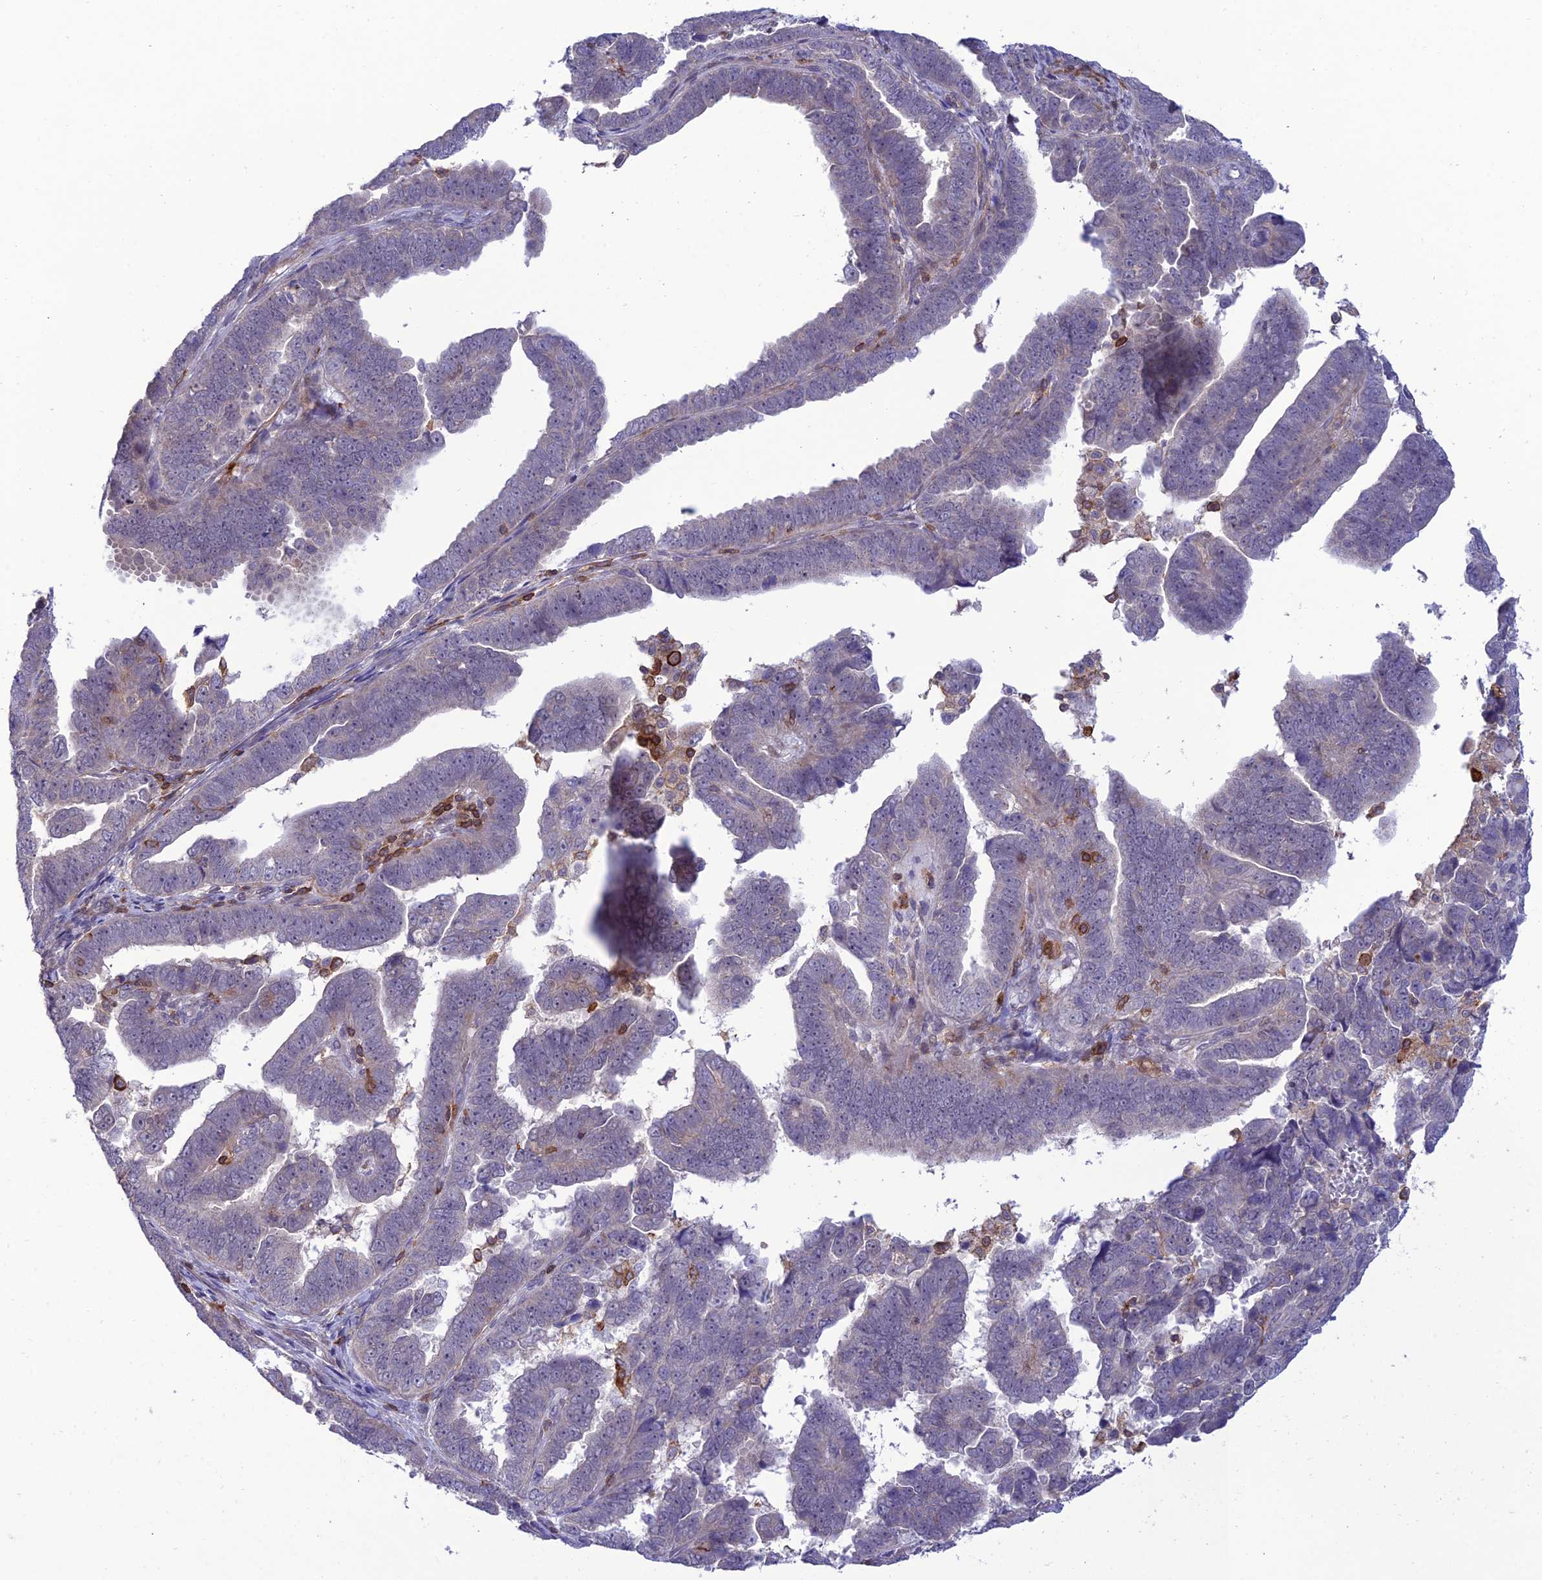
{"staining": {"intensity": "negative", "quantity": "none", "location": "none"}, "tissue": "endometrial cancer", "cell_type": "Tumor cells", "image_type": "cancer", "snomed": [{"axis": "morphology", "description": "Adenocarcinoma, NOS"}, {"axis": "topography", "description": "Endometrium"}], "caption": "The micrograph reveals no significant positivity in tumor cells of endometrial cancer.", "gene": "FAM76A", "patient": {"sex": "female", "age": 75}}